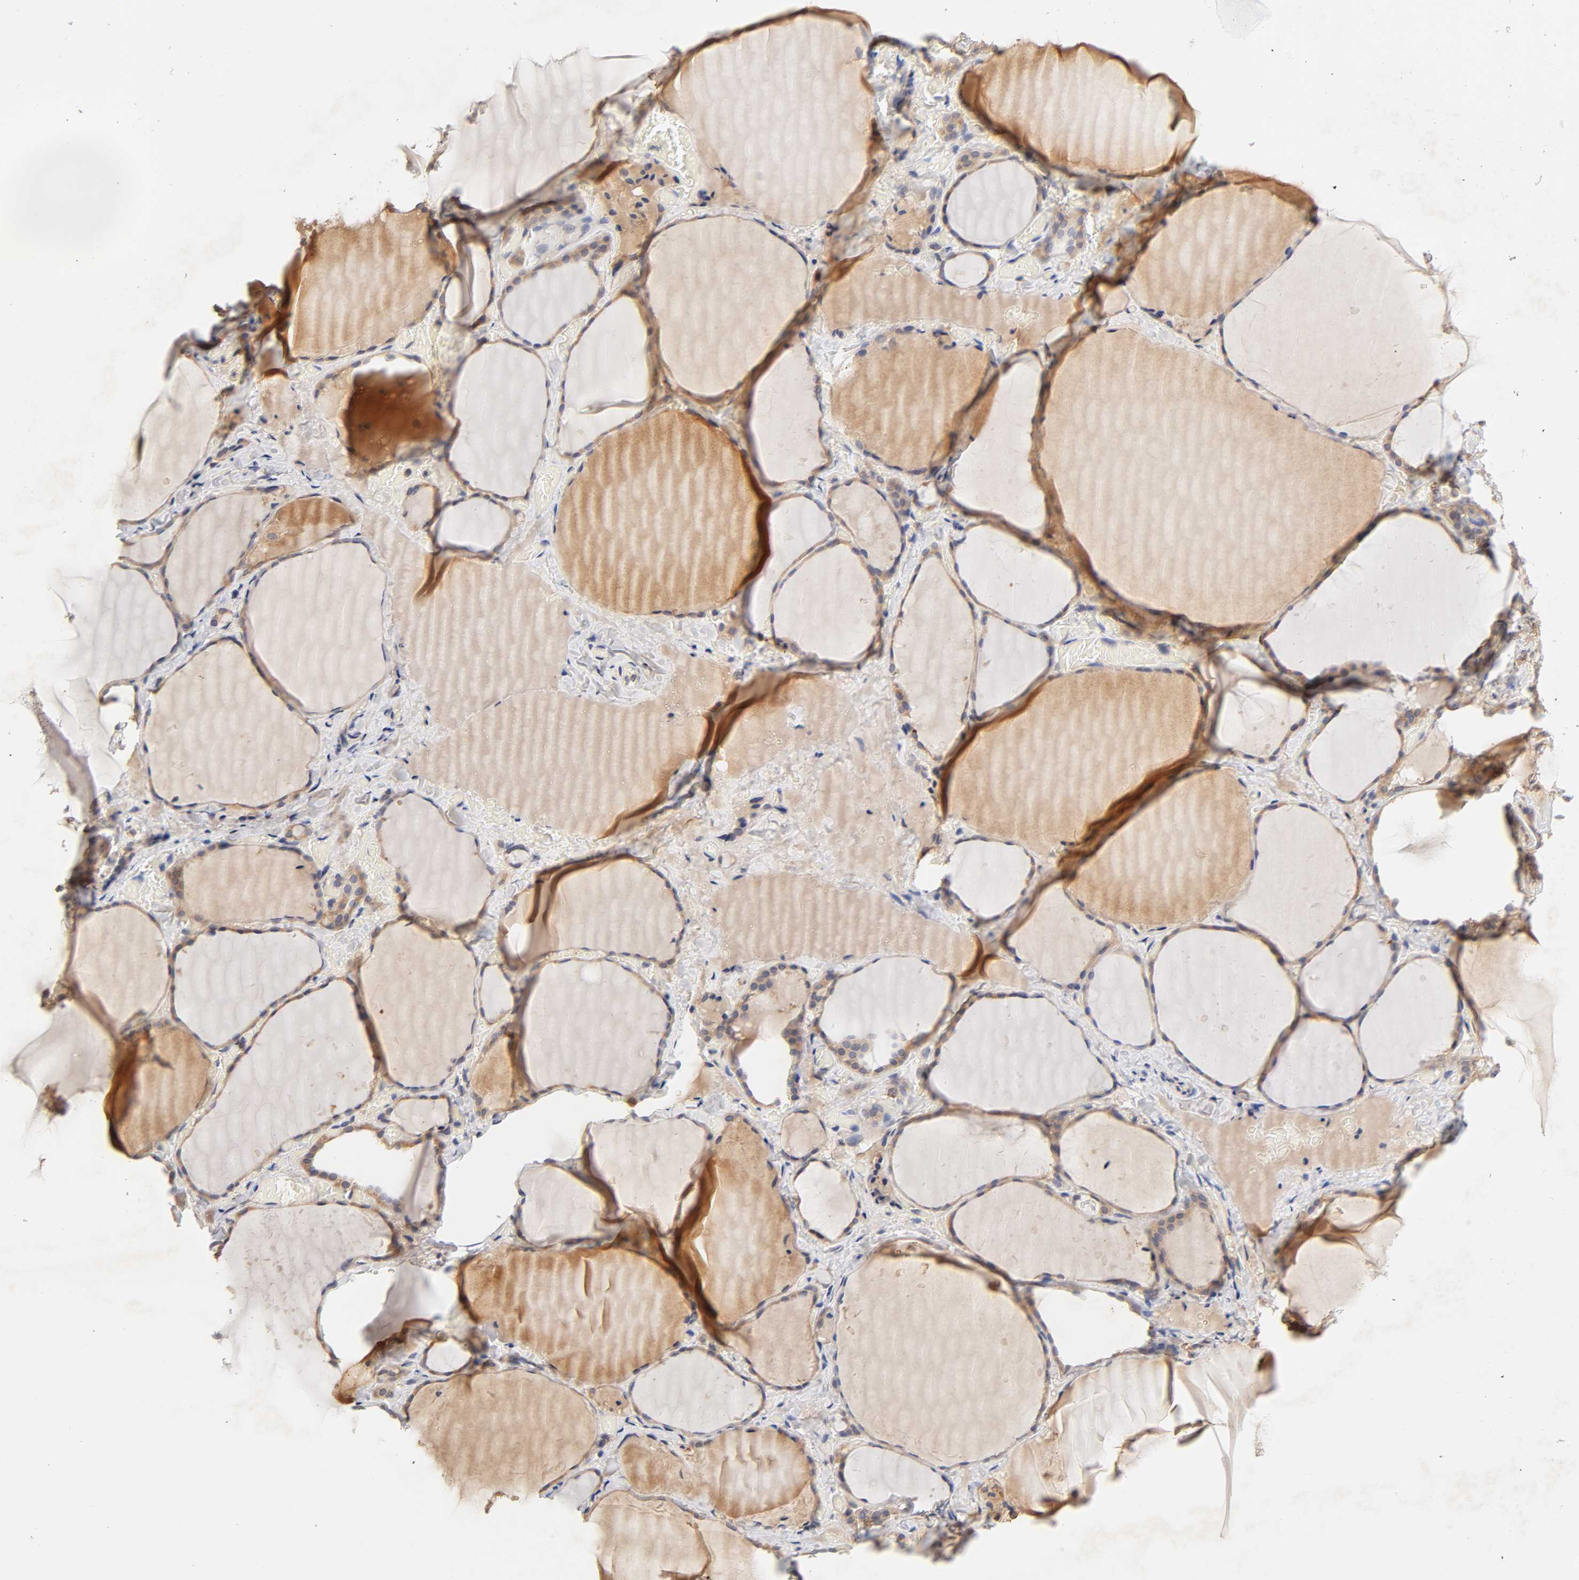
{"staining": {"intensity": "moderate", "quantity": ">75%", "location": "cytoplasmic/membranous"}, "tissue": "thyroid gland", "cell_type": "Glandular cells", "image_type": "normal", "snomed": [{"axis": "morphology", "description": "Normal tissue, NOS"}, {"axis": "topography", "description": "Thyroid gland"}], "caption": "Immunohistochemical staining of benign human thyroid gland demonstrates >75% levels of moderate cytoplasmic/membranous protein staining in approximately >75% of glandular cells.", "gene": "RPS29", "patient": {"sex": "female", "age": 22}}